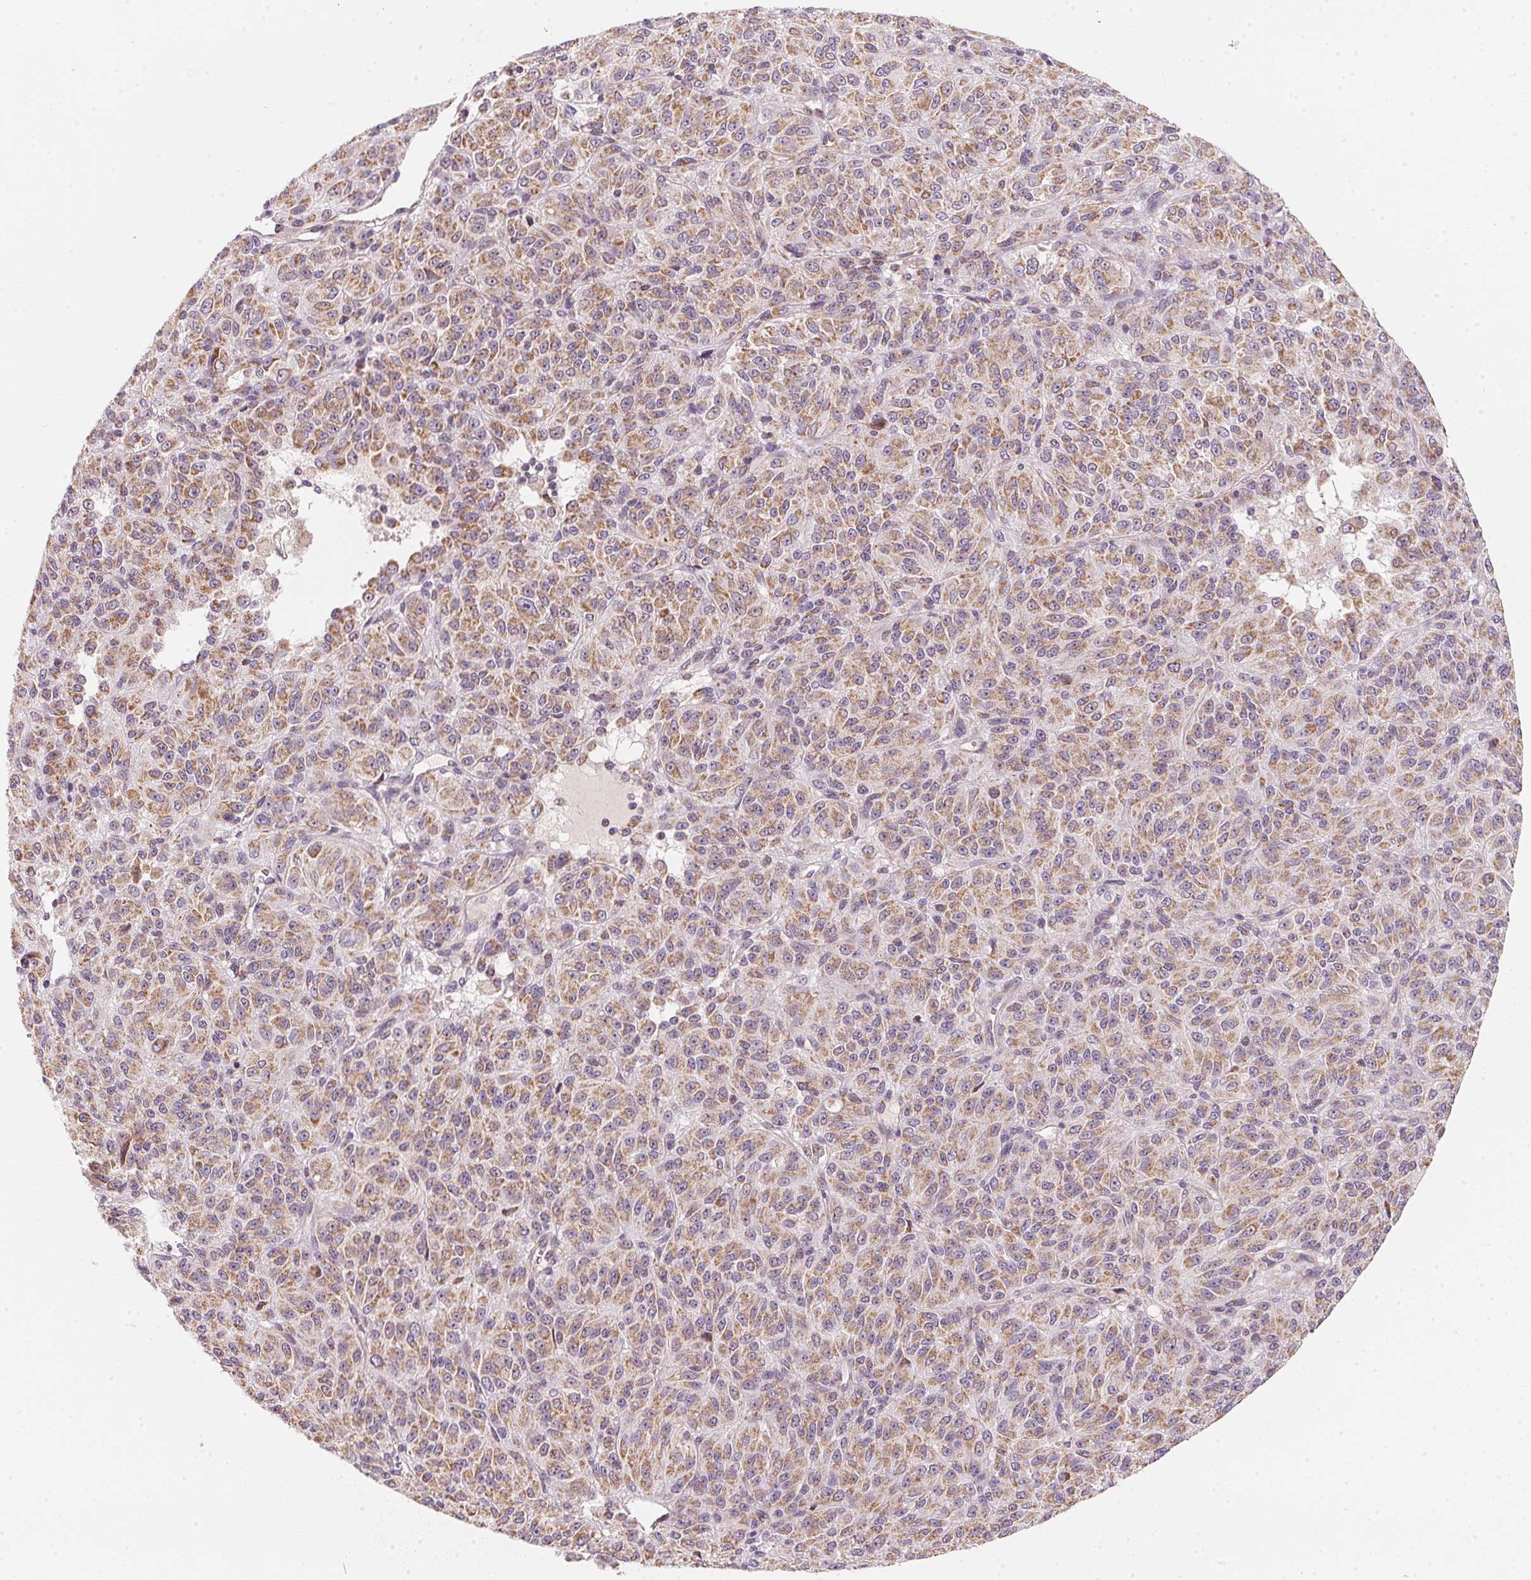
{"staining": {"intensity": "moderate", "quantity": ">75%", "location": "cytoplasmic/membranous"}, "tissue": "melanoma", "cell_type": "Tumor cells", "image_type": "cancer", "snomed": [{"axis": "morphology", "description": "Malignant melanoma, Metastatic site"}, {"axis": "topography", "description": "Brain"}], "caption": "There is medium levels of moderate cytoplasmic/membranous positivity in tumor cells of melanoma, as demonstrated by immunohistochemical staining (brown color).", "gene": "COQ7", "patient": {"sex": "female", "age": 56}}